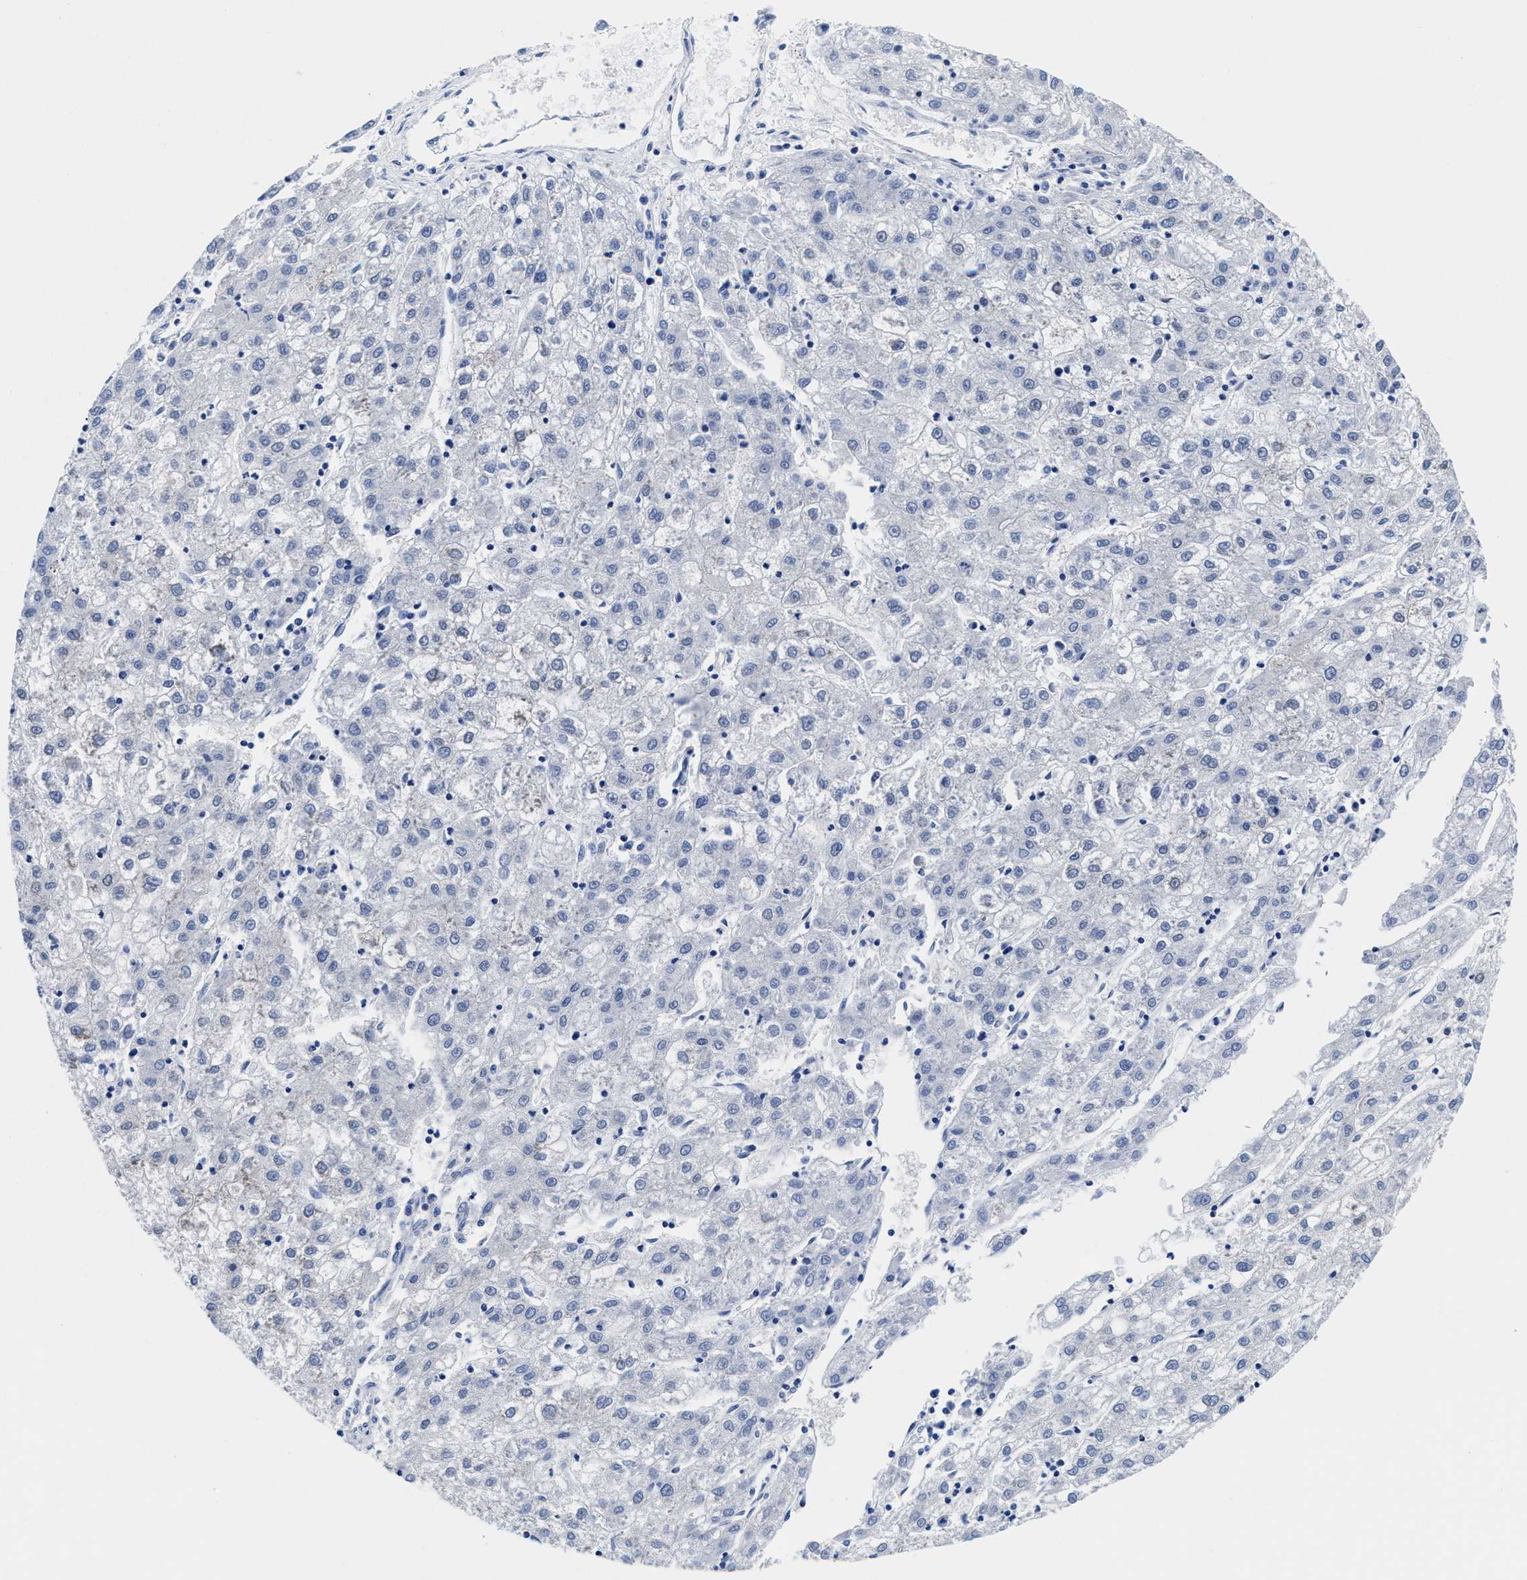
{"staining": {"intensity": "negative", "quantity": "none", "location": "none"}, "tissue": "liver cancer", "cell_type": "Tumor cells", "image_type": "cancer", "snomed": [{"axis": "morphology", "description": "Carcinoma, Hepatocellular, NOS"}, {"axis": "topography", "description": "Liver"}], "caption": "An image of hepatocellular carcinoma (liver) stained for a protein displays no brown staining in tumor cells.", "gene": "ACLY", "patient": {"sex": "male", "age": 72}}